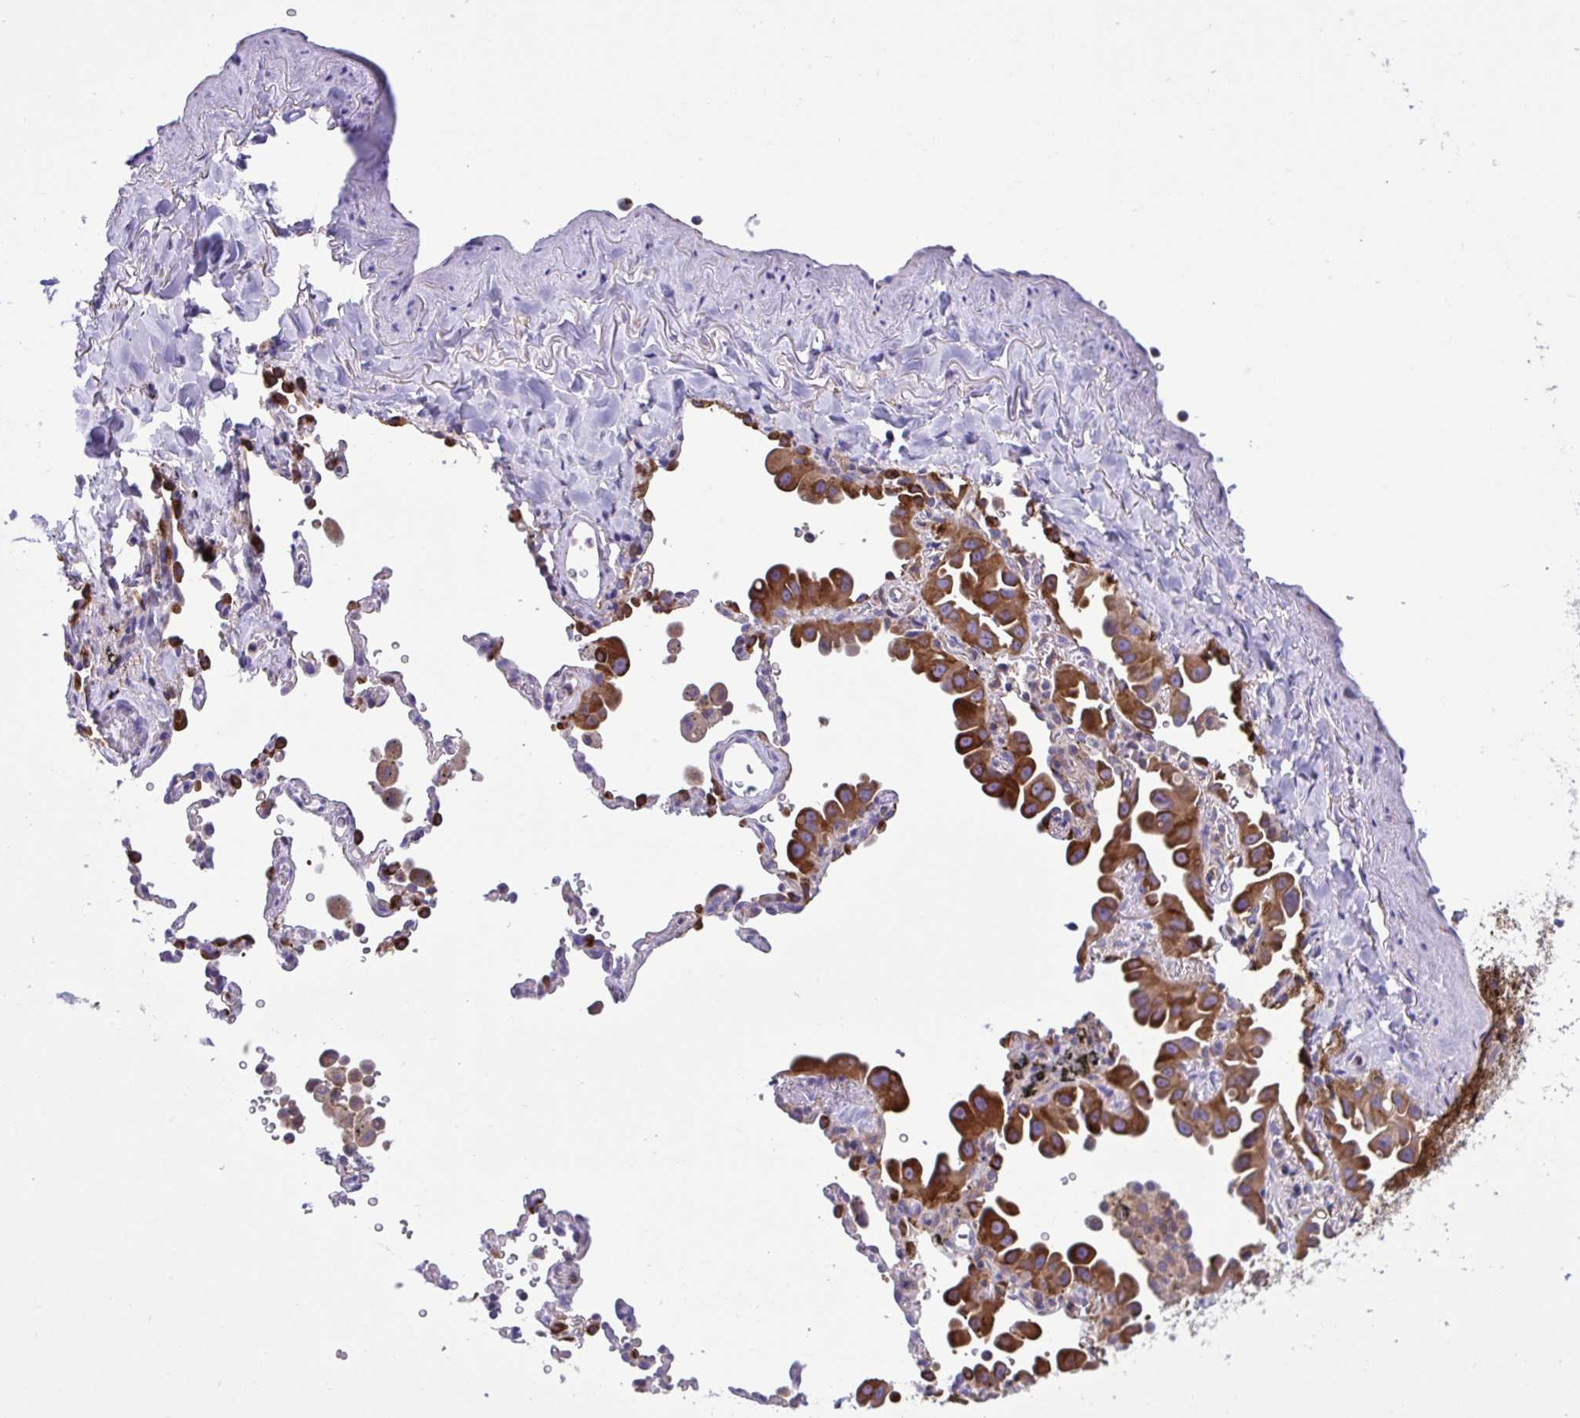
{"staining": {"intensity": "strong", "quantity": ">75%", "location": "cytoplasmic/membranous"}, "tissue": "lung cancer", "cell_type": "Tumor cells", "image_type": "cancer", "snomed": [{"axis": "morphology", "description": "Adenocarcinoma, NOS"}, {"axis": "topography", "description": "Lung"}], "caption": "IHC image of adenocarcinoma (lung) stained for a protein (brown), which reveals high levels of strong cytoplasmic/membranous positivity in about >75% of tumor cells.", "gene": "OR51M1", "patient": {"sex": "male", "age": 68}}